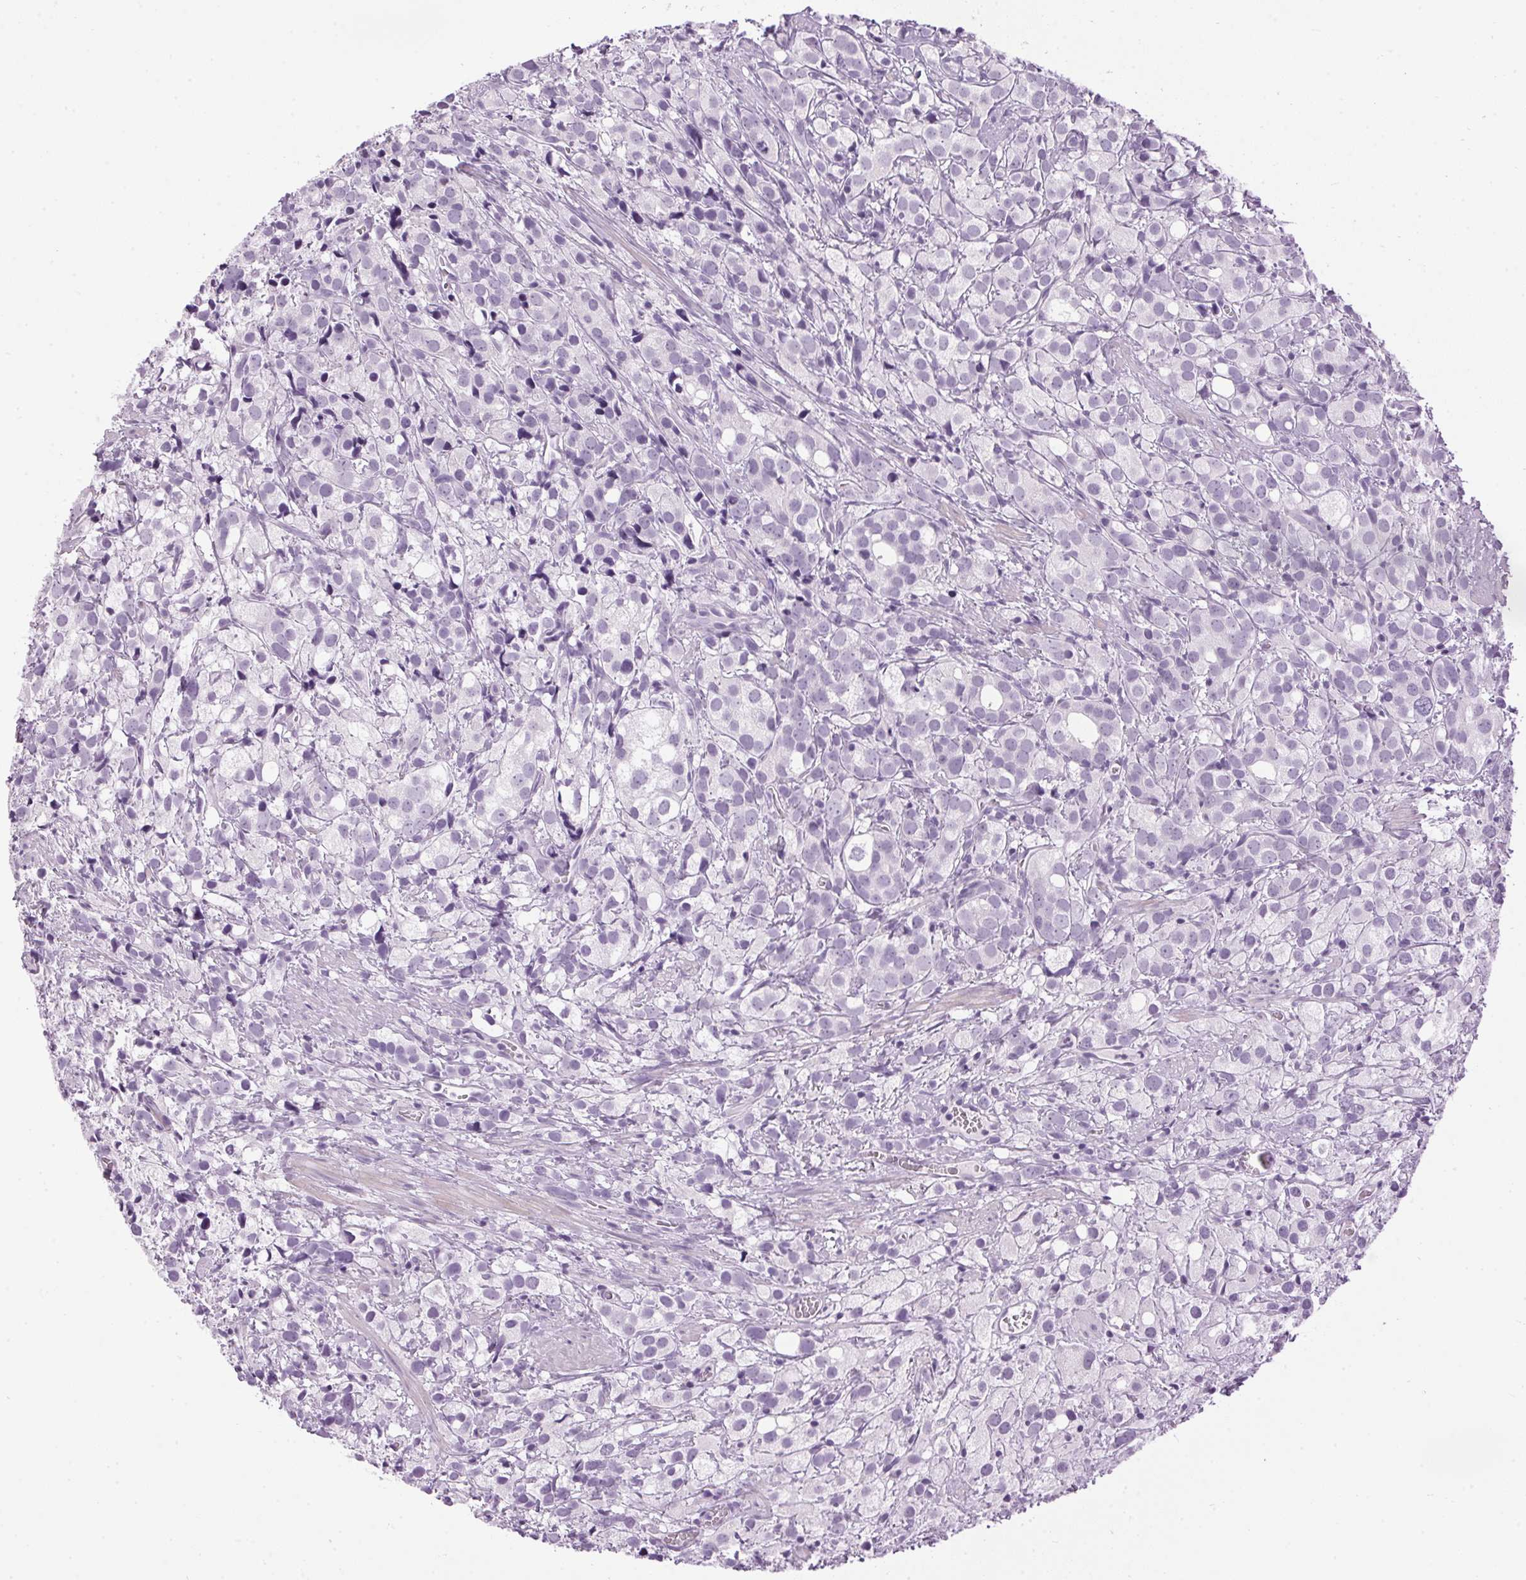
{"staining": {"intensity": "negative", "quantity": "none", "location": "none"}, "tissue": "prostate cancer", "cell_type": "Tumor cells", "image_type": "cancer", "snomed": [{"axis": "morphology", "description": "Adenocarcinoma, High grade"}, {"axis": "topography", "description": "Prostate"}], "caption": "DAB immunohistochemical staining of prostate adenocarcinoma (high-grade) exhibits no significant expression in tumor cells.", "gene": "SP7", "patient": {"sex": "male", "age": 86}}